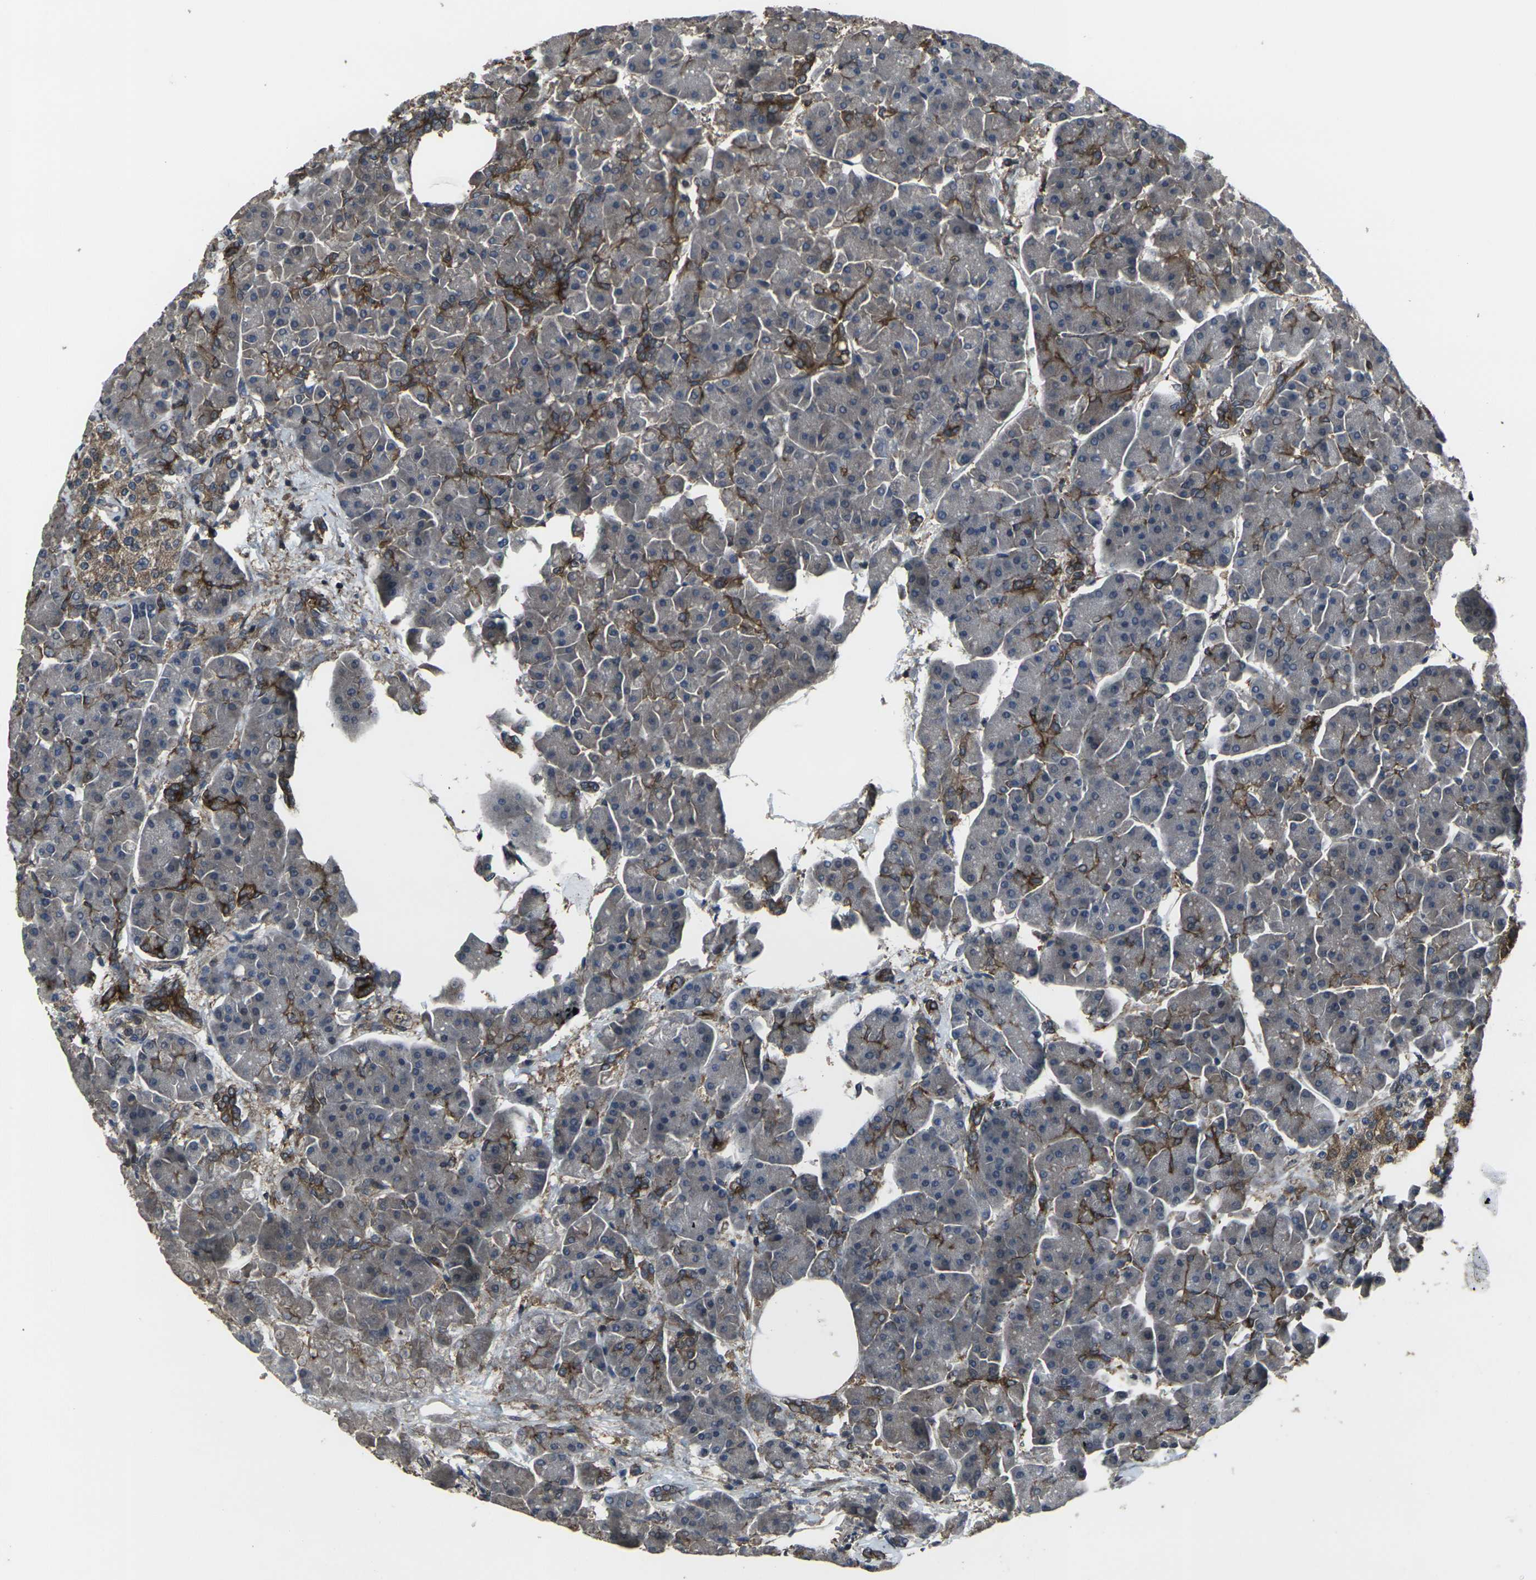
{"staining": {"intensity": "strong", "quantity": "25%-75%", "location": "cytoplasmic/membranous"}, "tissue": "pancreas", "cell_type": "Exocrine glandular cells", "image_type": "normal", "snomed": [{"axis": "morphology", "description": "Normal tissue, NOS"}, {"axis": "topography", "description": "Pancreas"}], "caption": "Immunohistochemical staining of unremarkable pancreas exhibits strong cytoplasmic/membranous protein expression in about 25%-75% of exocrine glandular cells. The staining was performed using DAB (3,3'-diaminobenzidine) to visualize the protein expression in brown, while the nuclei were stained in blue with hematoxylin (Magnification: 20x).", "gene": "PRKACB", "patient": {"sex": "female", "age": 70}}